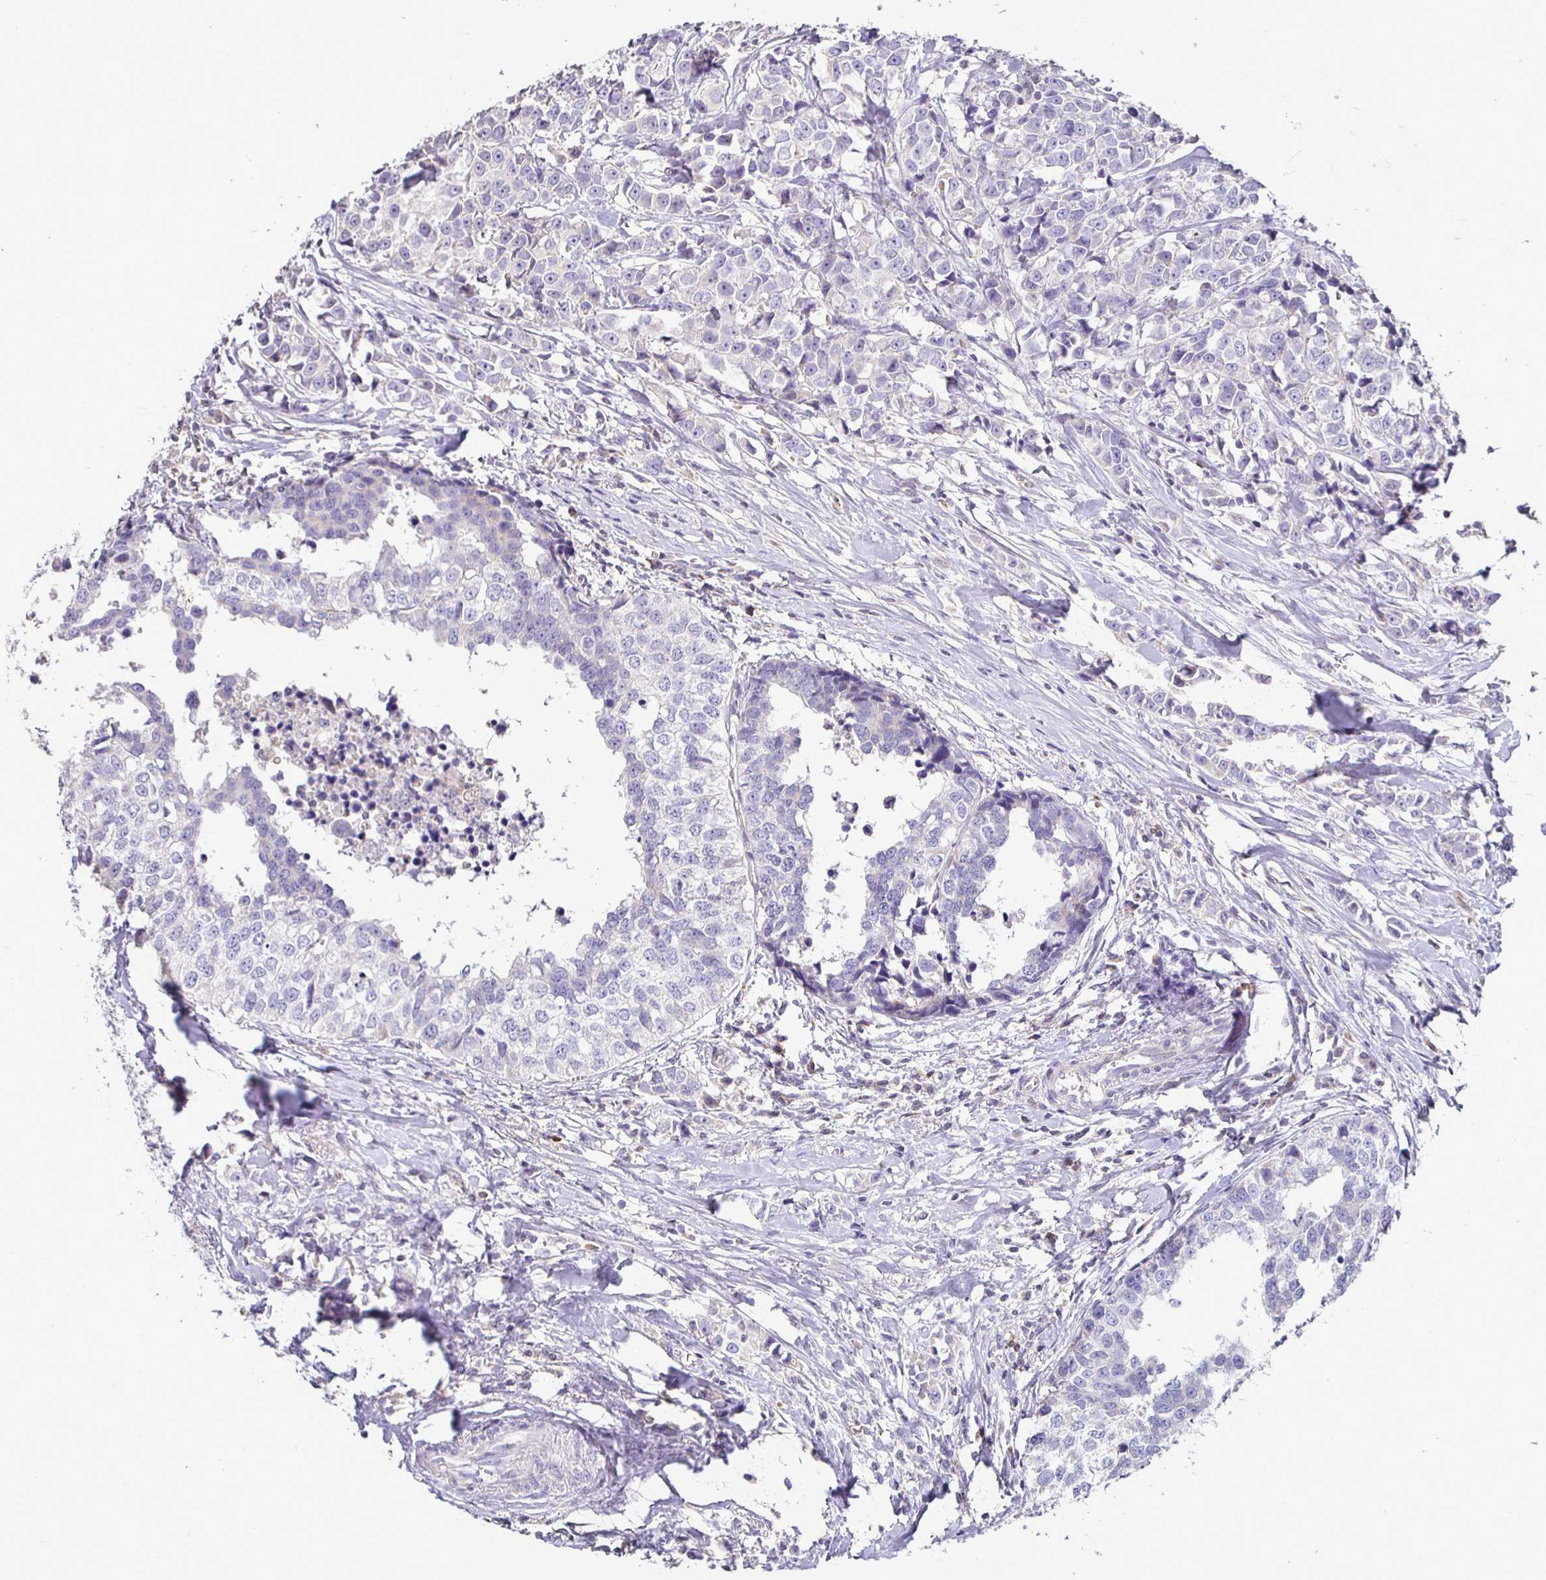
{"staining": {"intensity": "negative", "quantity": "none", "location": "none"}, "tissue": "breast cancer", "cell_type": "Tumor cells", "image_type": "cancer", "snomed": [{"axis": "morphology", "description": "Duct carcinoma"}, {"axis": "topography", "description": "Breast"}], "caption": "DAB (3,3'-diaminobenzidine) immunohistochemical staining of invasive ductal carcinoma (breast) displays no significant positivity in tumor cells. (Stains: DAB IHC with hematoxylin counter stain, Microscopy: brightfield microscopy at high magnification).", "gene": "SHISA4", "patient": {"sex": "female", "age": 80}}